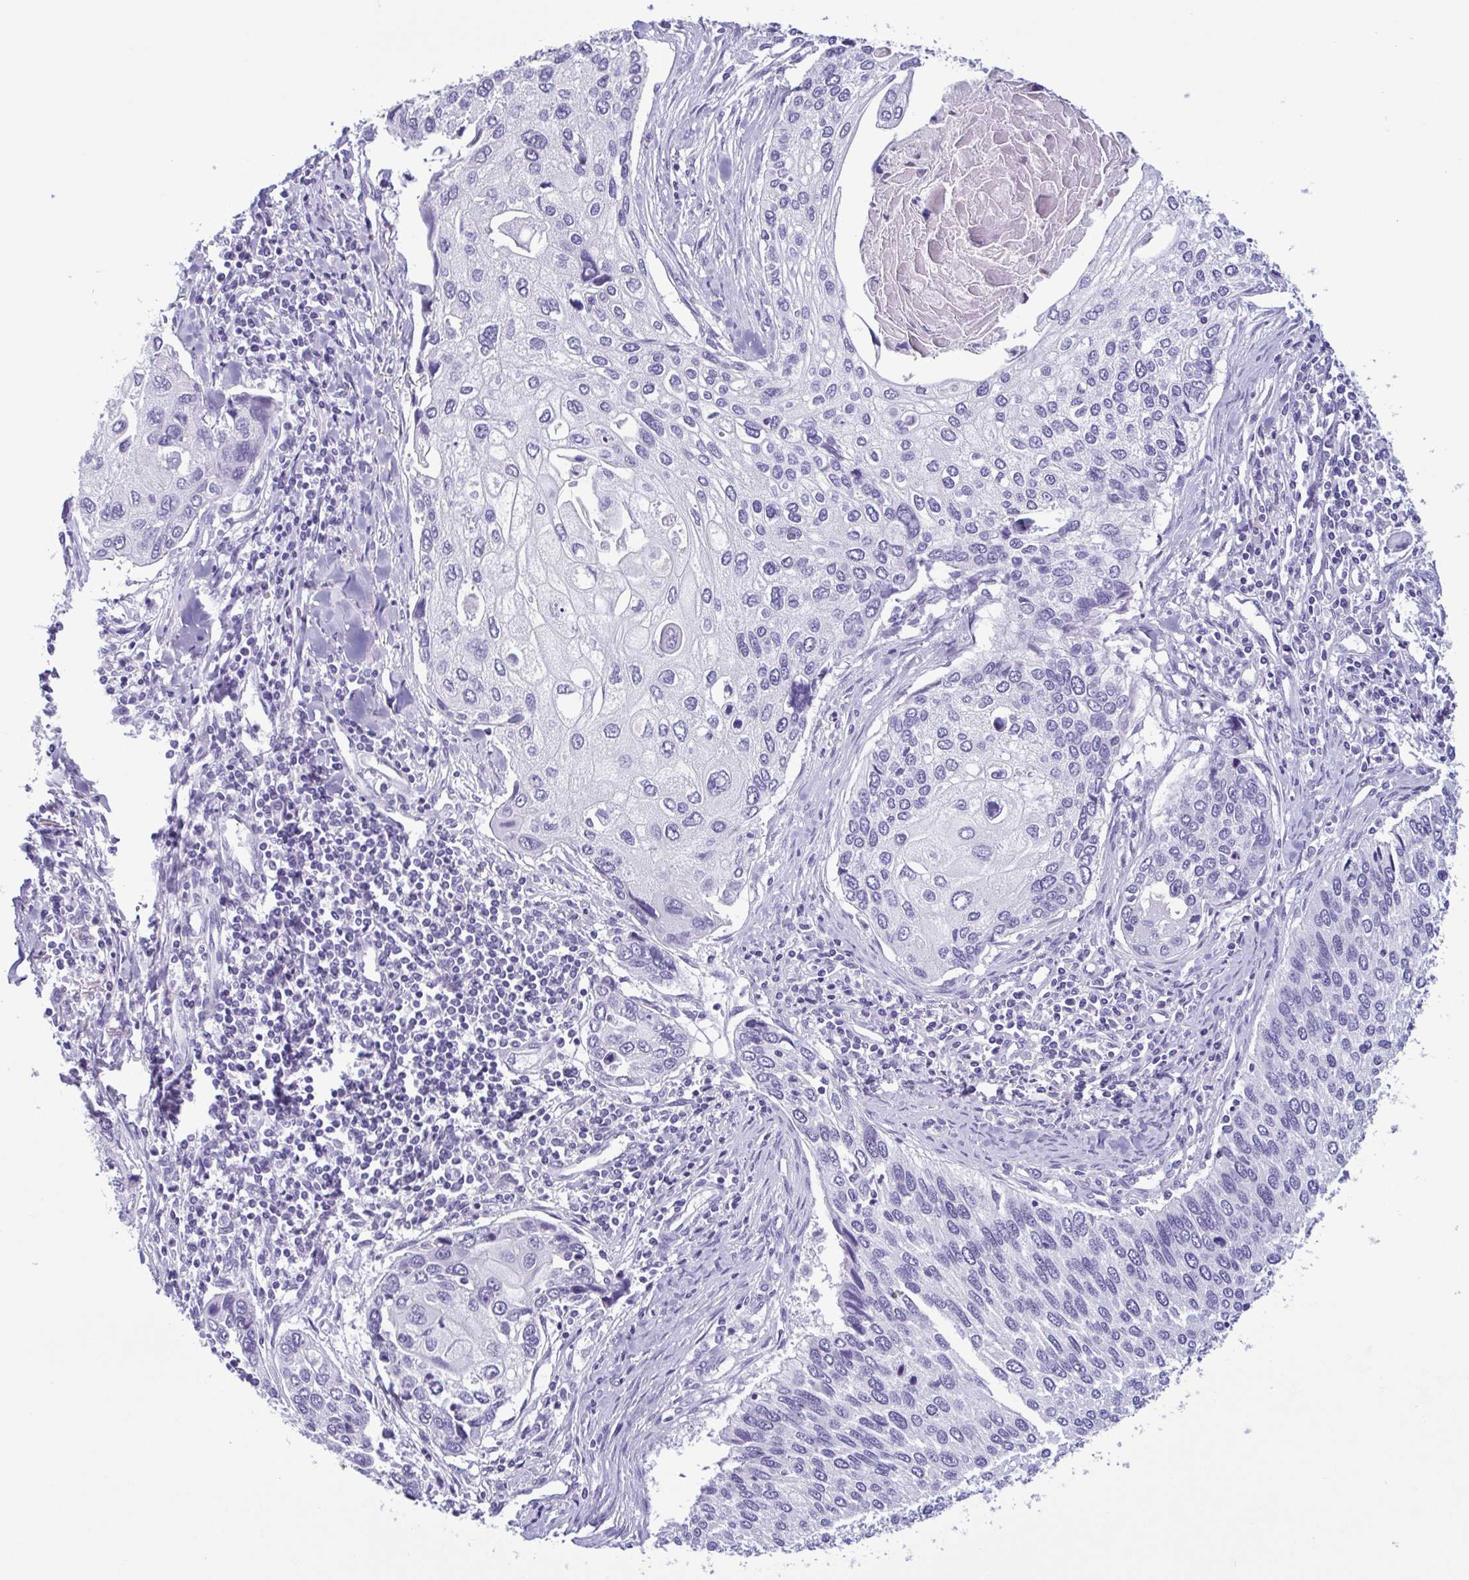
{"staining": {"intensity": "negative", "quantity": "none", "location": "none"}, "tissue": "lung cancer", "cell_type": "Tumor cells", "image_type": "cancer", "snomed": [{"axis": "morphology", "description": "Squamous cell carcinoma, NOS"}, {"axis": "morphology", "description": "Squamous cell carcinoma, metastatic, NOS"}, {"axis": "topography", "description": "Lung"}], "caption": "Immunohistochemistry of human lung cancer displays no positivity in tumor cells. (DAB (3,3'-diaminobenzidine) IHC, high magnification).", "gene": "LTF", "patient": {"sex": "male", "age": 63}}